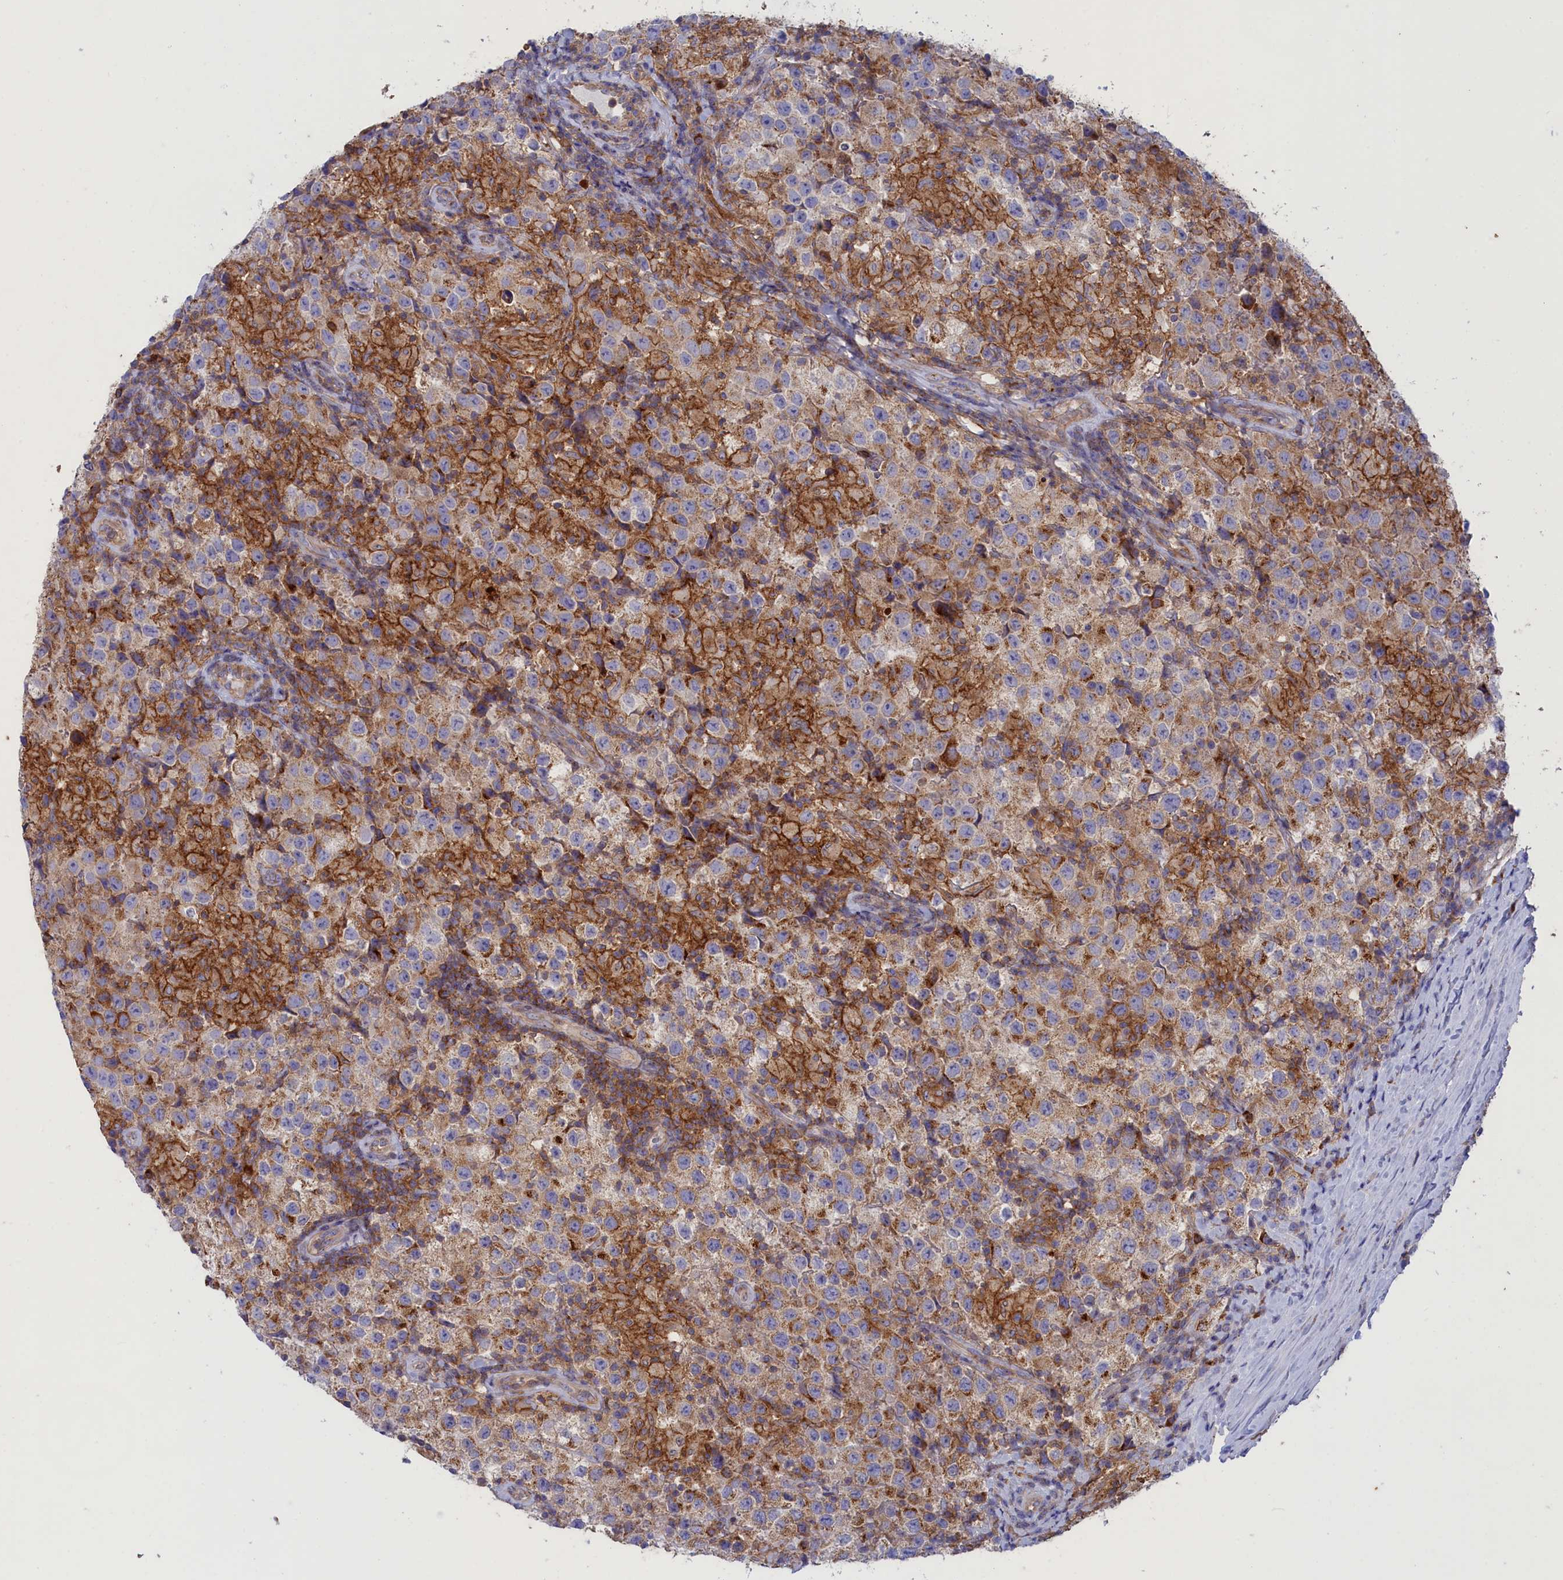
{"staining": {"intensity": "weak", "quantity": ">75%", "location": "cytoplasmic/membranous"}, "tissue": "testis cancer", "cell_type": "Tumor cells", "image_type": "cancer", "snomed": [{"axis": "morphology", "description": "Seminoma, NOS"}, {"axis": "morphology", "description": "Carcinoma, Embryonal, NOS"}, {"axis": "topography", "description": "Testis"}], "caption": "High-power microscopy captured an immunohistochemistry (IHC) image of testis embryonal carcinoma, revealing weak cytoplasmic/membranous positivity in approximately >75% of tumor cells.", "gene": "SCAMP4", "patient": {"sex": "male", "age": 41}}